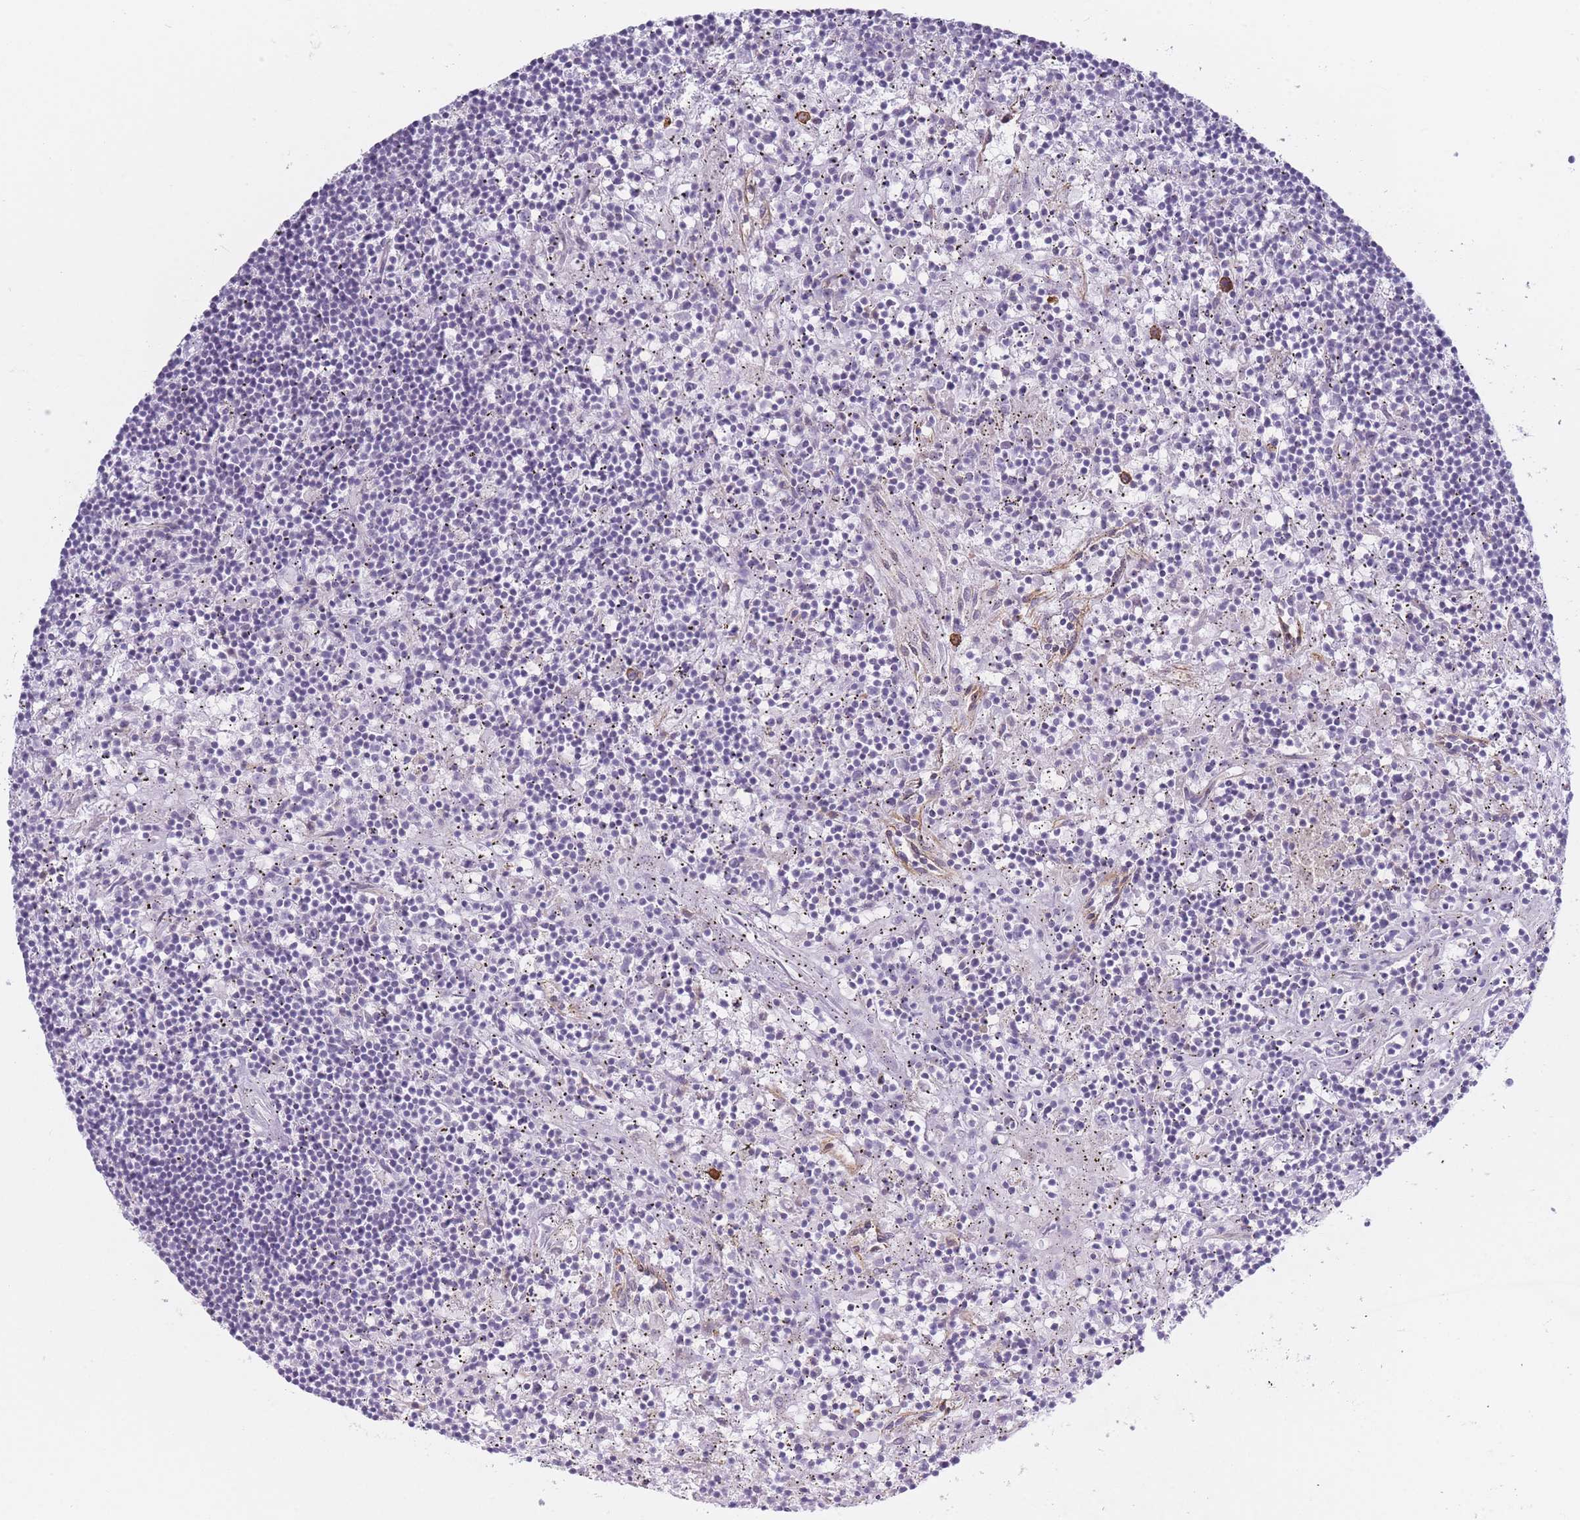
{"staining": {"intensity": "negative", "quantity": "none", "location": "none"}, "tissue": "lymphoma", "cell_type": "Tumor cells", "image_type": "cancer", "snomed": [{"axis": "morphology", "description": "Malignant lymphoma, non-Hodgkin's type, Low grade"}, {"axis": "topography", "description": "Spleen"}], "caption": "DAB immunohistochemical staining of human malignant lymphoma, non-Hodgkin's type (low-grade) shows no significant expression in tumor cells.", "gene": "PLEKHG2", "patient": {"sex": "male", "age": 76}}